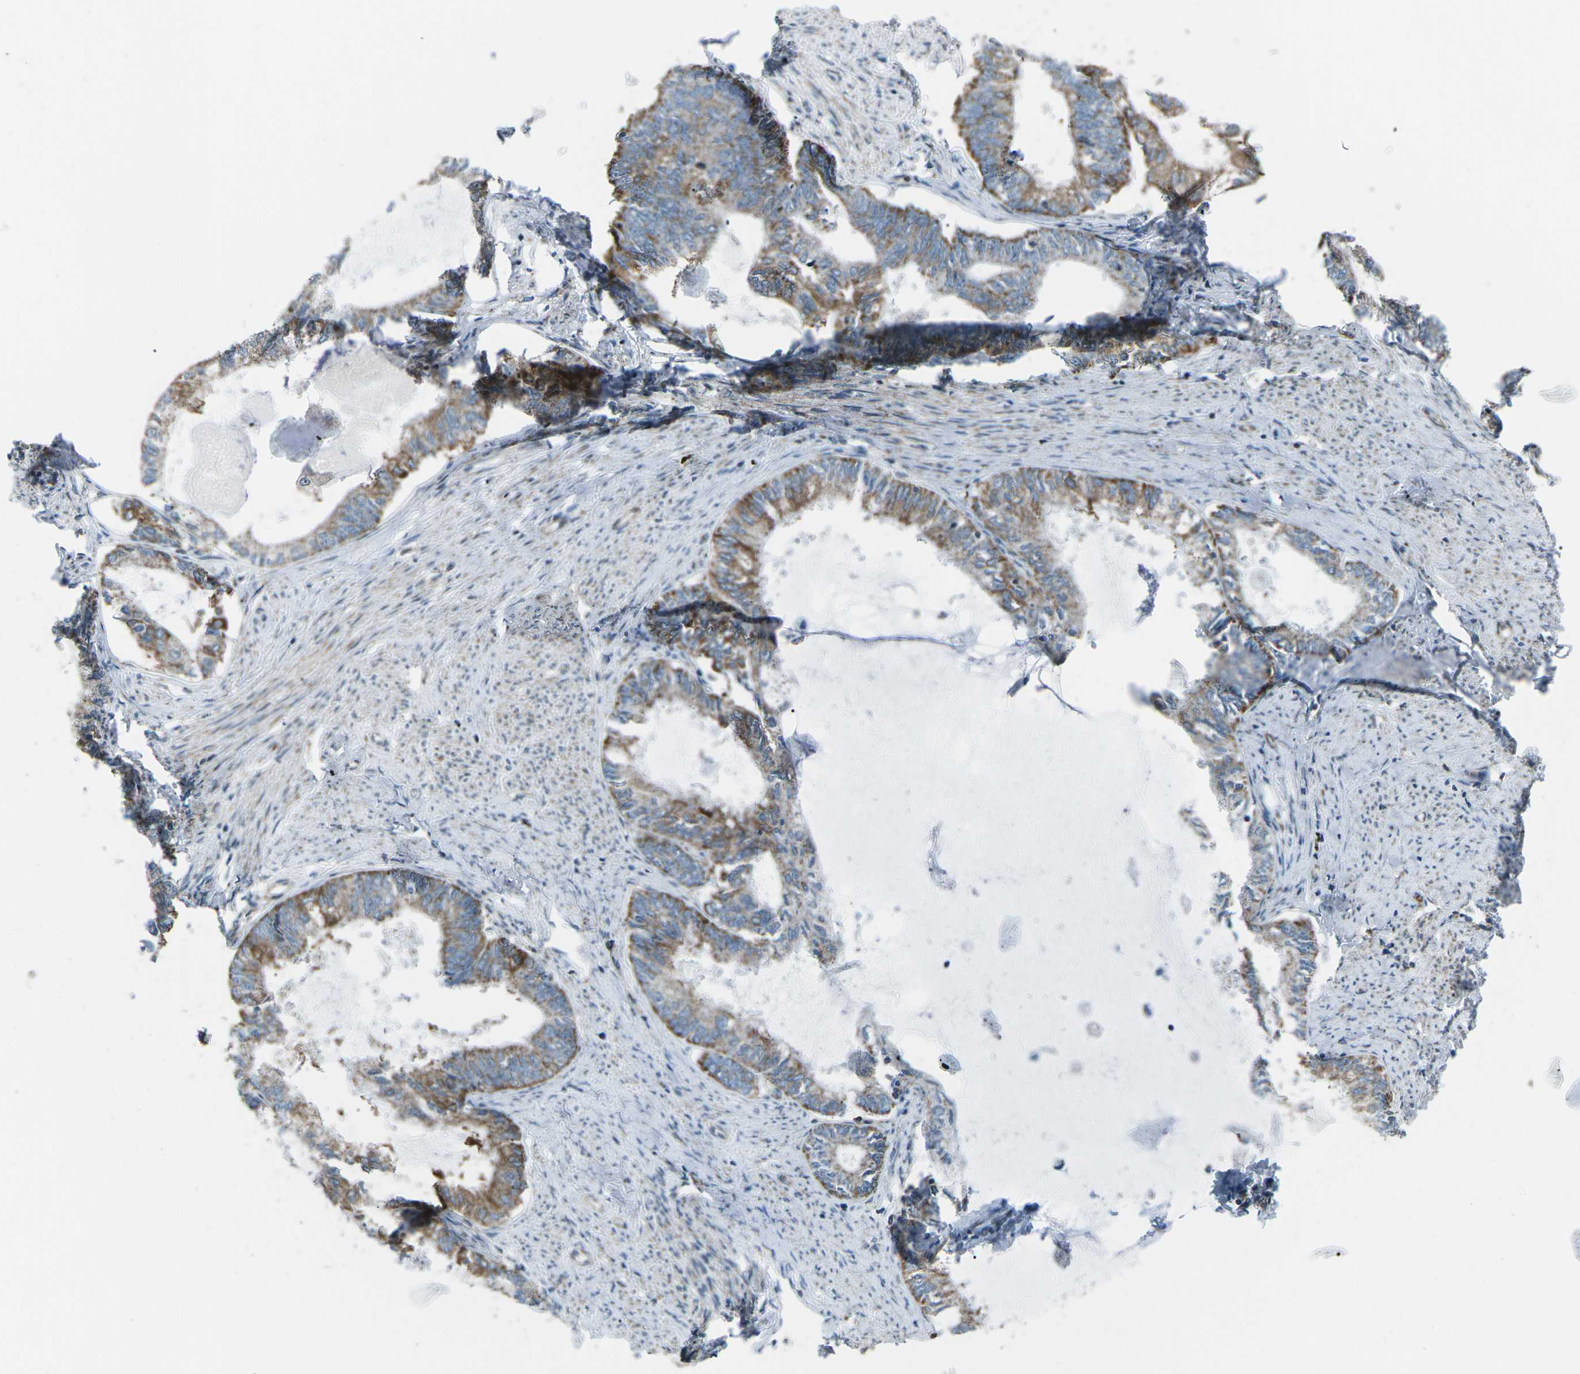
{"staining": {"intensity": "moderate", "quantity": ">75%", "location": "cytoplasmic/membranous"}, "tissue": "endometrial cancer", "cell_type": "Tumor cells", "image_type": "cancer", "snomed": [{"axis": "morphology", "description": "Adenocarcinoma, NOS"}, {"axis": "topography", "description": "Endometrium"}], "caption": "An immunohistochemistry image of tumor tissue is shown. Protein staining in brown shows moderate cytoplasmic/membranous positivity in adenocarcinoma (endometrial) within tumor cells. (IHC, brightfield microscopy, high magnification).", "gene": "RFESD", "patient": {"sex": "female", "age": 86}}